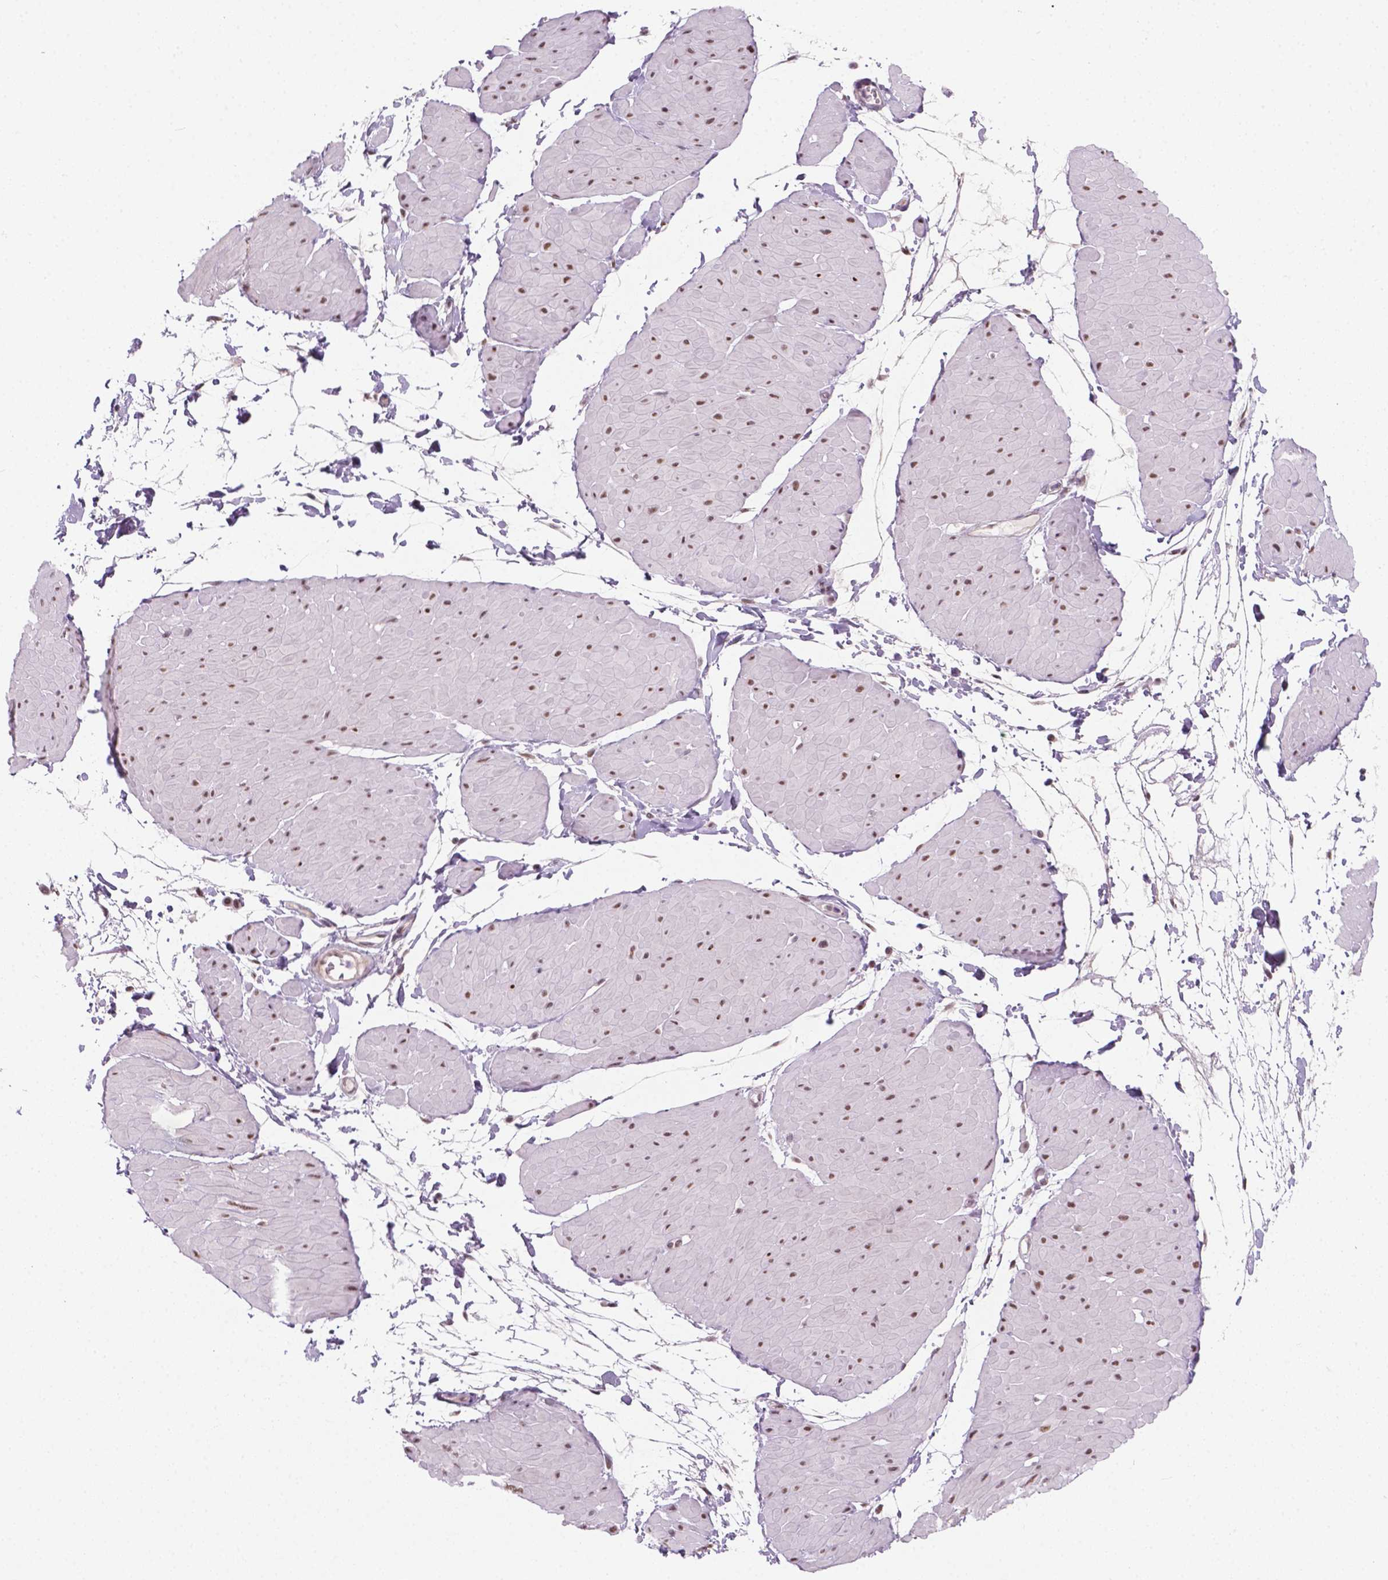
{"staining": {"intensity": "negative", "quantity": "none", "location": "none"}, "tissue": "adipose tissue", "cell_type": "Adipocytes", "image_type": "normal", "snomed": [{"axis": "morphology", "description": "Normal tissue, NOS"}, {"axis": "topography", "description": "Smooth muscle"}, {"axis": "topography", "description": "Peripheral nerve tissue"}], "caption": "Immunohistochemistry (IHC) of unremarkable human adipose tissue displays no staining in adipocytes.", "gene": "PHAX", "patient": {"sex": "male", "age": 58}}